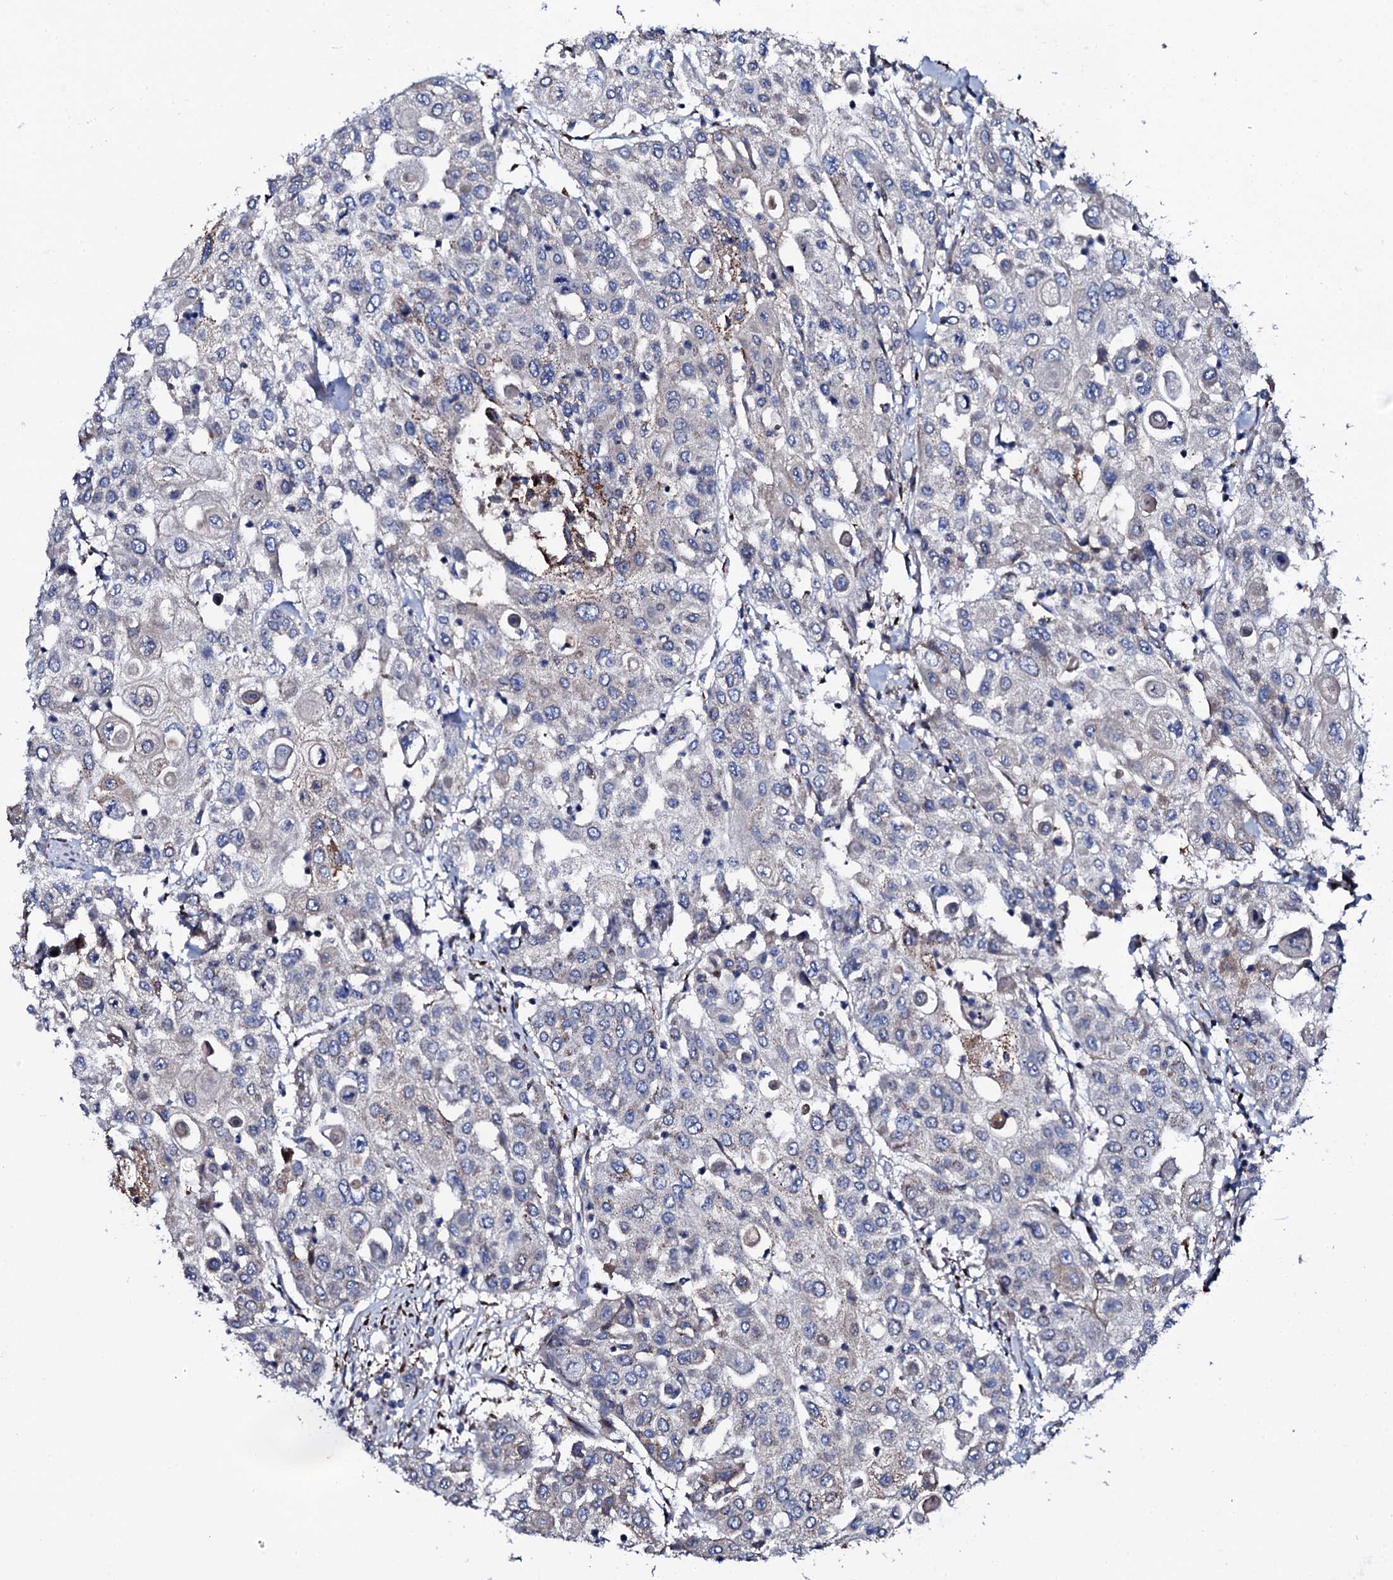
{"staining": {"intensity": "negative", "quantity": "none", "location": "none"}, "tissue": "urothelial cancer", "cell_type": "Tumor cells", "image_type": "cancer", "snomed": [{"axis": "morphology", "description": "Urothelial carcinoma, High grade"}, {"axis": "topography", "description": "Urinary bladder"}], "caption": "Tumor cells show no significant positivity in urothelial cancer.", "gene": "PLET1", "patient": {"sex": "female", "age": 79}}